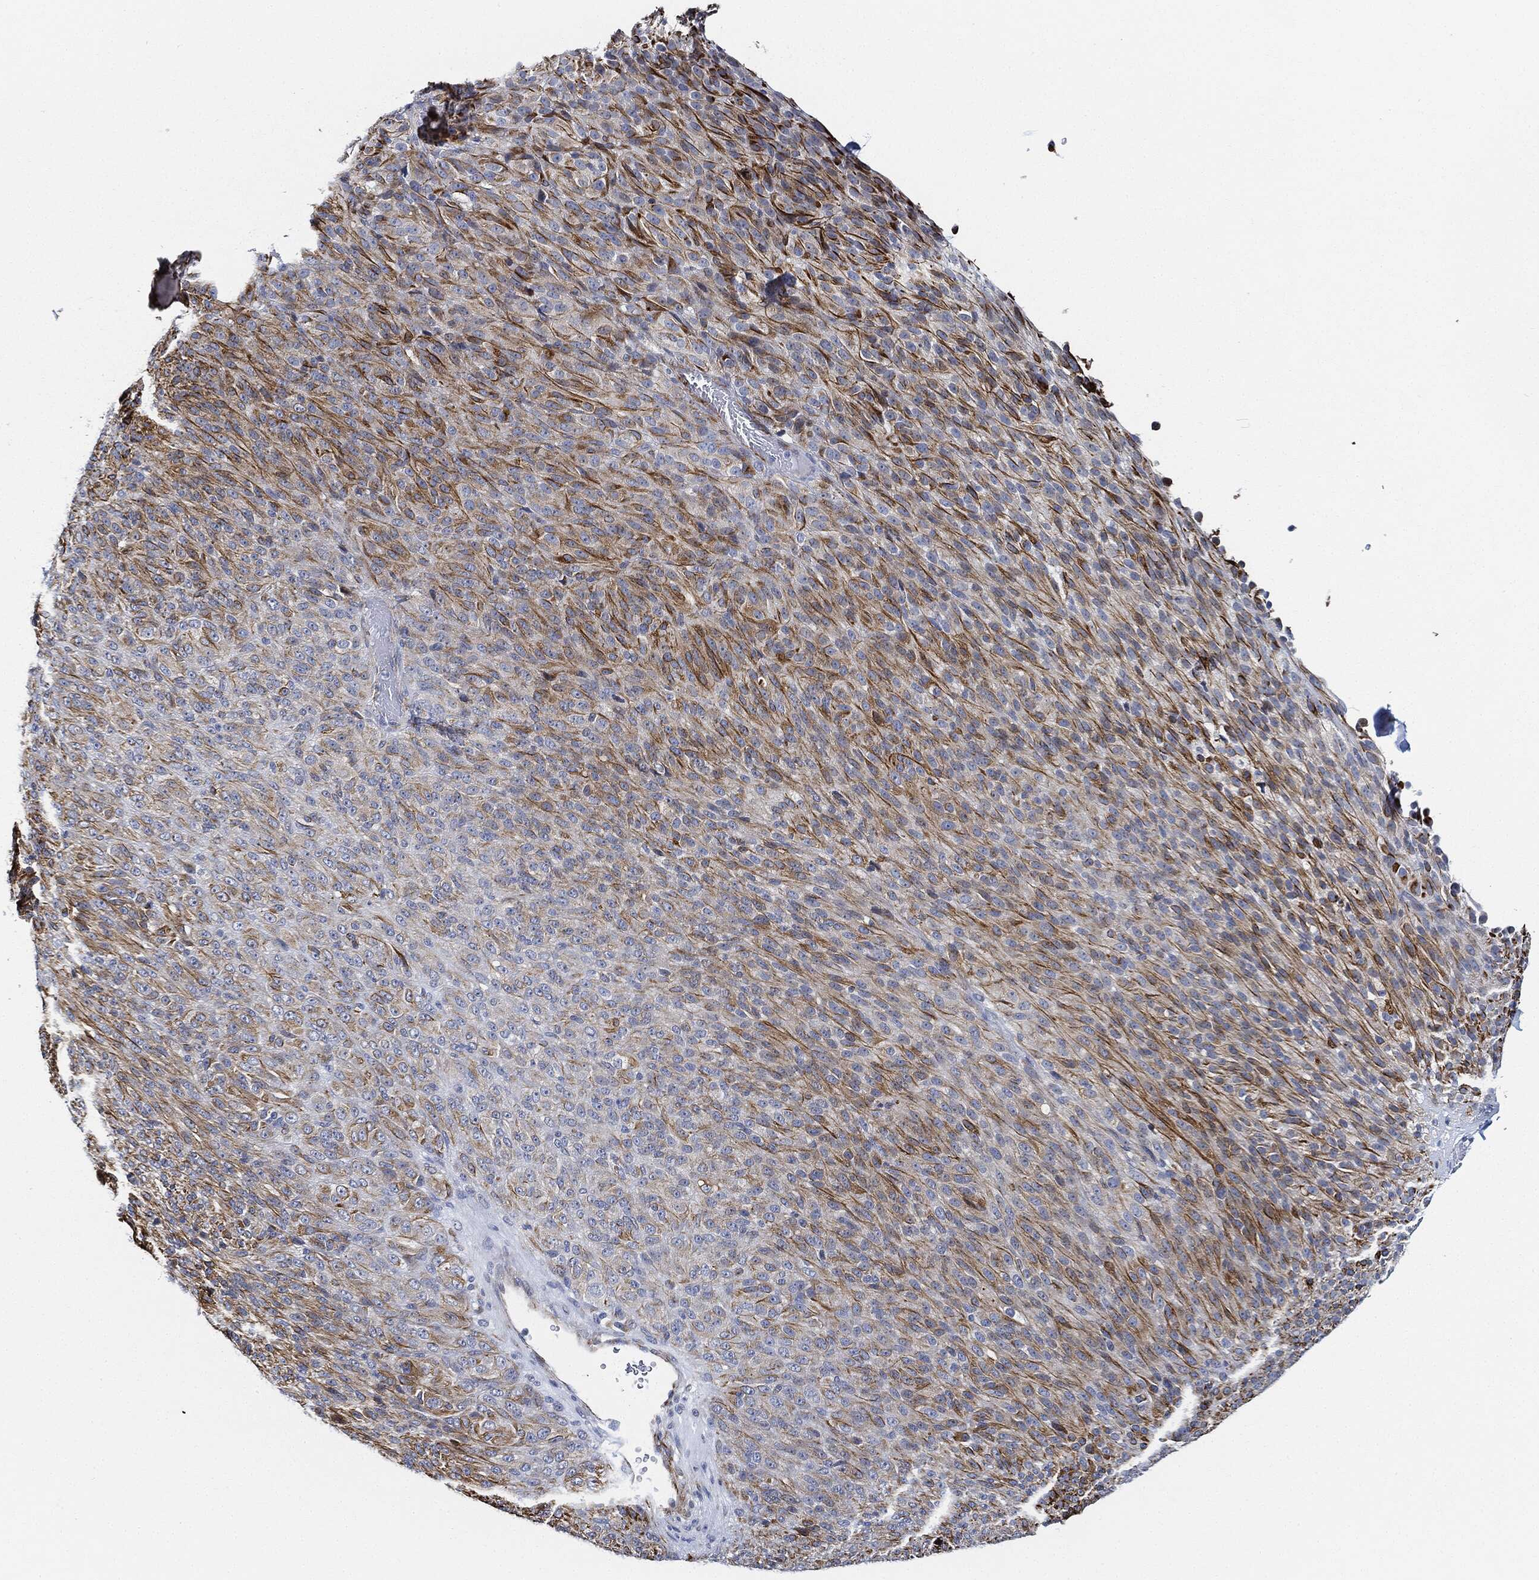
{"staining": {"intensity": "strong", "quantity": "25%-75%", "location": "cytoplasmic/membranous"}, "tissue": "melanoma", "cell_type": "Tumor cells", "image_type": "cancer", "snomed": [{"axis": "morphology", "description": "Malignant melanoma, Metastatic site"}, {"axis": "topography", "description": "Brain"}], "caption": "This histopathology image demonstrates malignant melanoma (metastatic site) stained with immunohistochemistry to label a protein in brown. The cytoplasmic/membranous of tumor cells show strong positivity for the protein. Nuclei are counter-stained blue.", "gene": "THSD1", "patient": {"sex": "female", "age": 56}}